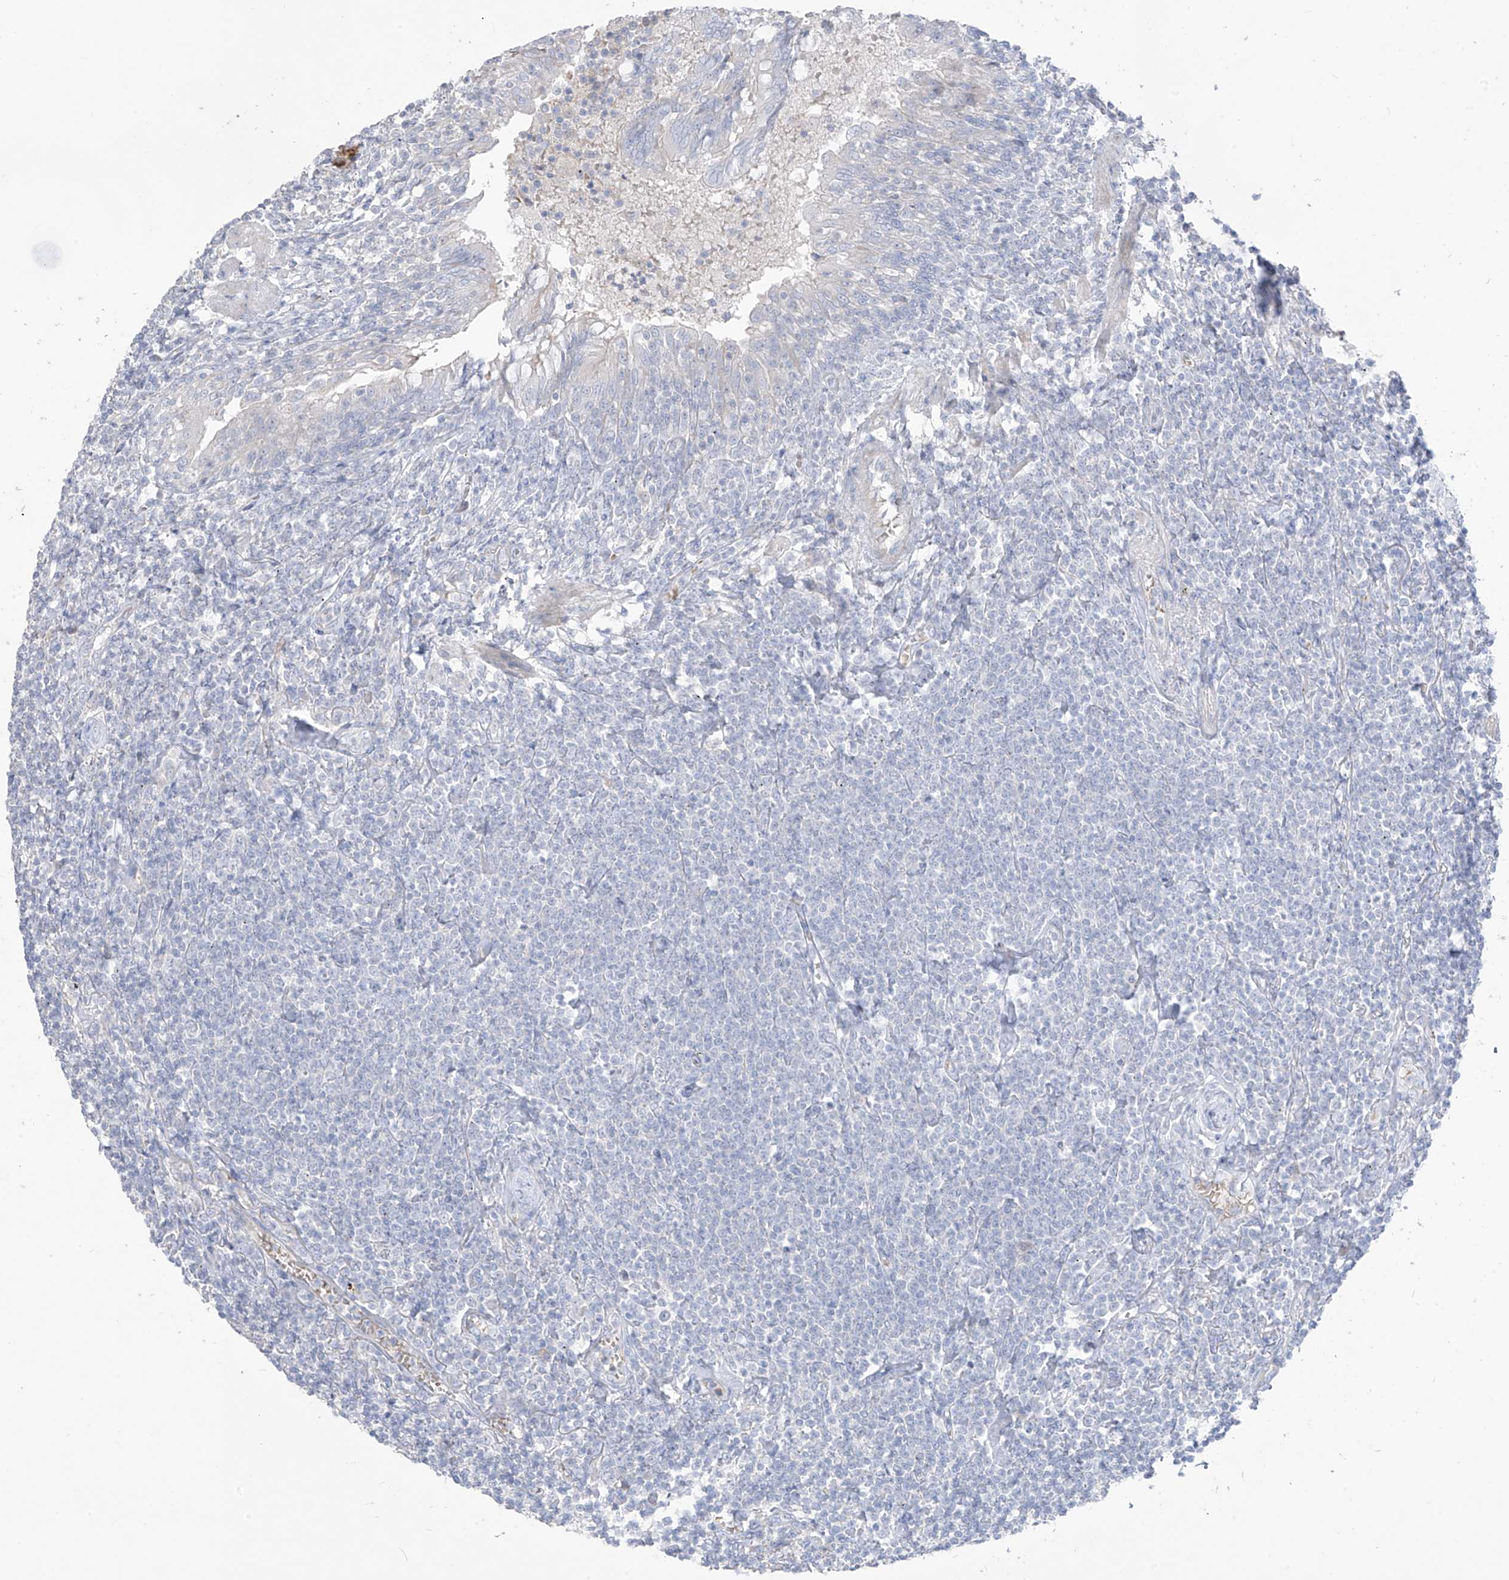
{"staining": {"intensity": "negative", "quantity": "none", "location": "none"}, "tissue": "lymphoma", "cell_type": "Tumor cells", "image_type": "cancer", "snomed": [{"axis": "morphology", "description": "Malignant lymphoma, non-Hodgkin's type, Low grade"}, {"axis": "topography", "description": "Lung"}], "caption": "This is an immunohistochemistry (IHC) micrograph of human lymphoma. There is no staining in tumor cells.", "gene": "ASPRV1", "patient": {"sex": "female", "age": 71}}